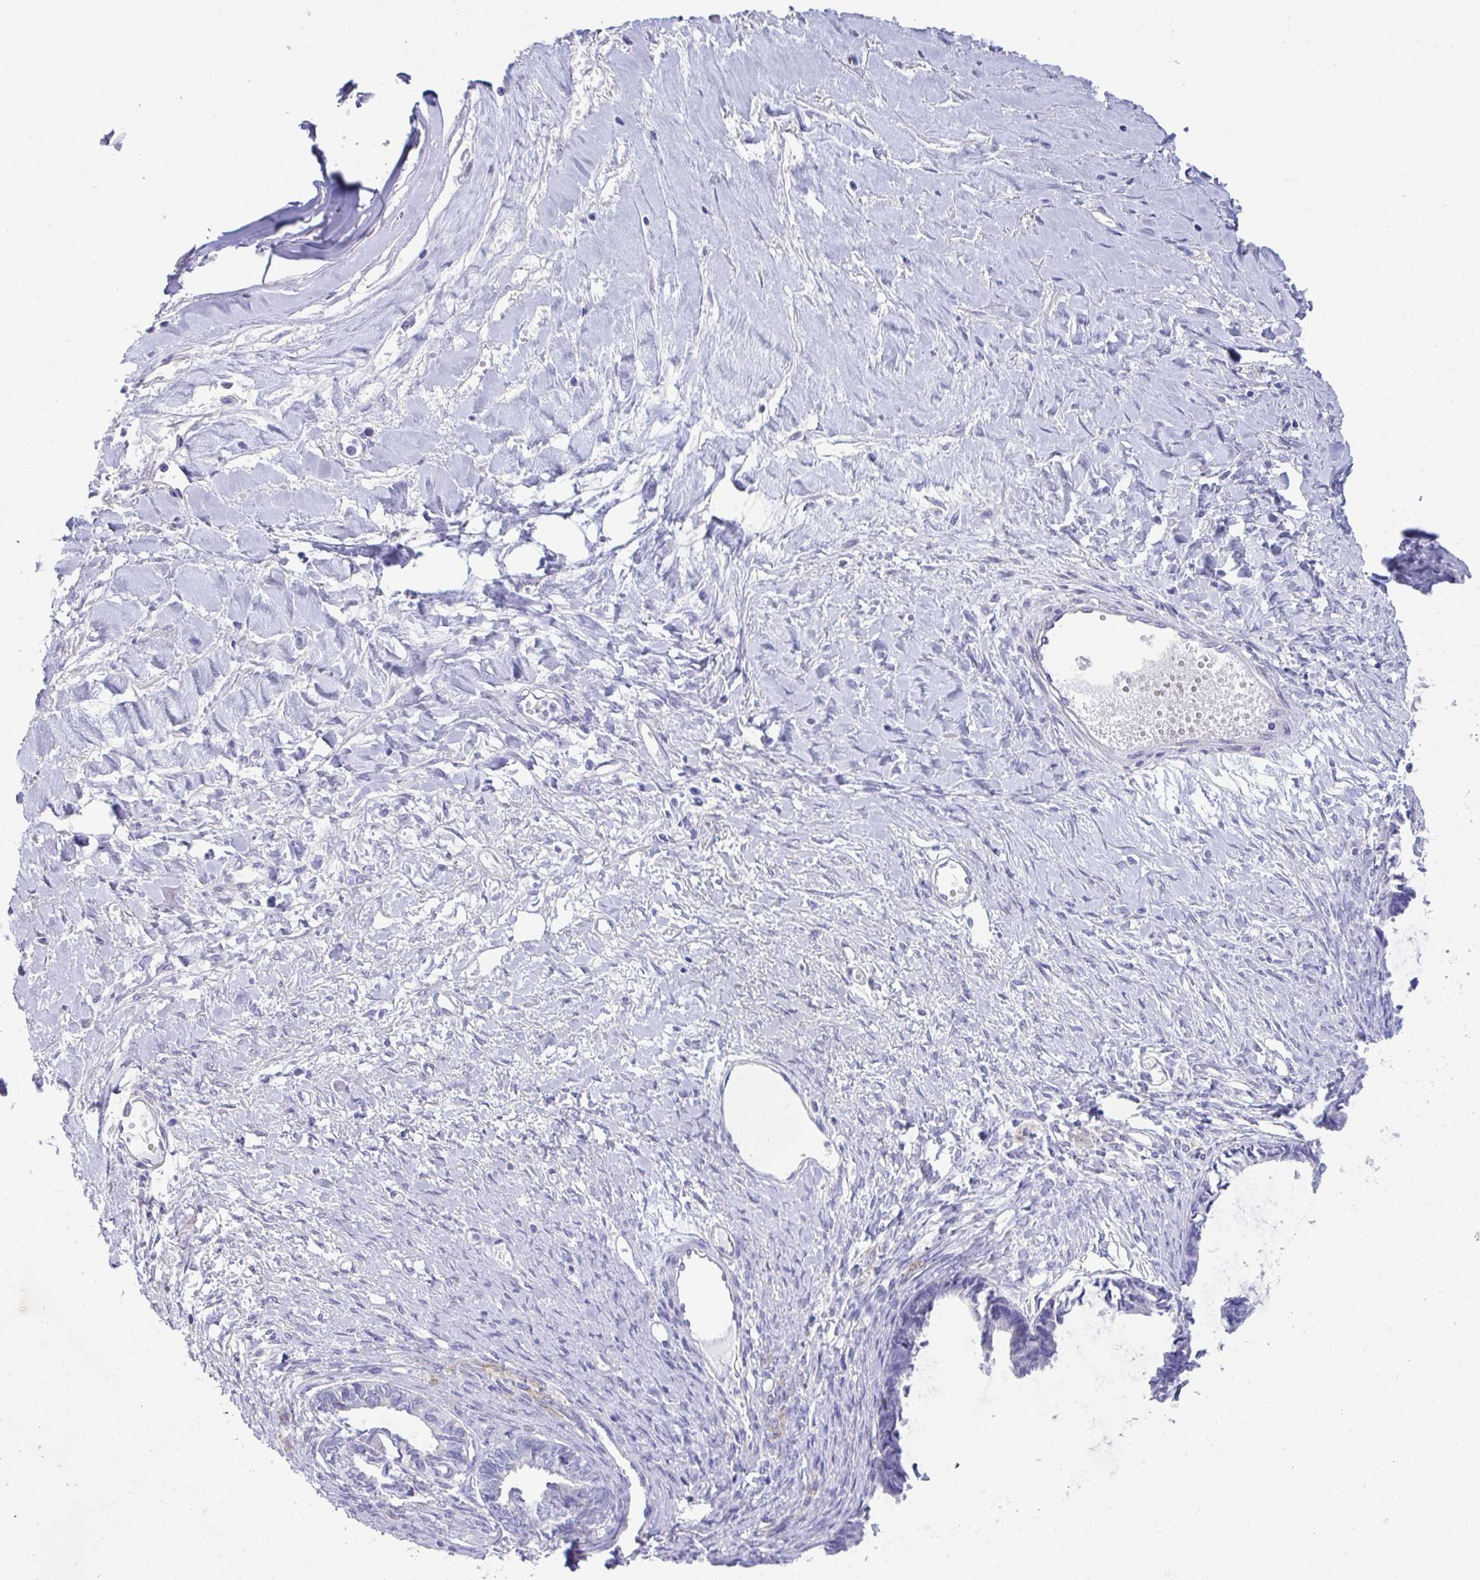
{"staining": {"intensity": "negative", "quantity": "none", "location": "none"}, "tissue": "ovarian cancer", "cell_type": "Tumor cells", "image_type": "cancer", "snomed": [{"axis": "morphology", "description": "Cystadenocarcinoma, mucinous, NOS"}, {"axis": "topography", "description": "Ovary"}], "caption": "Immunohistochemistry (IHC) photomicrograph of neoplastic tissue: ovarian cancer stained with DAB (3,3'-diaminobenzidine) displays no significant protein expression in tumor cells.", "gene": "TMEM106B", "patient": {"sex": "female", "age": 61}}